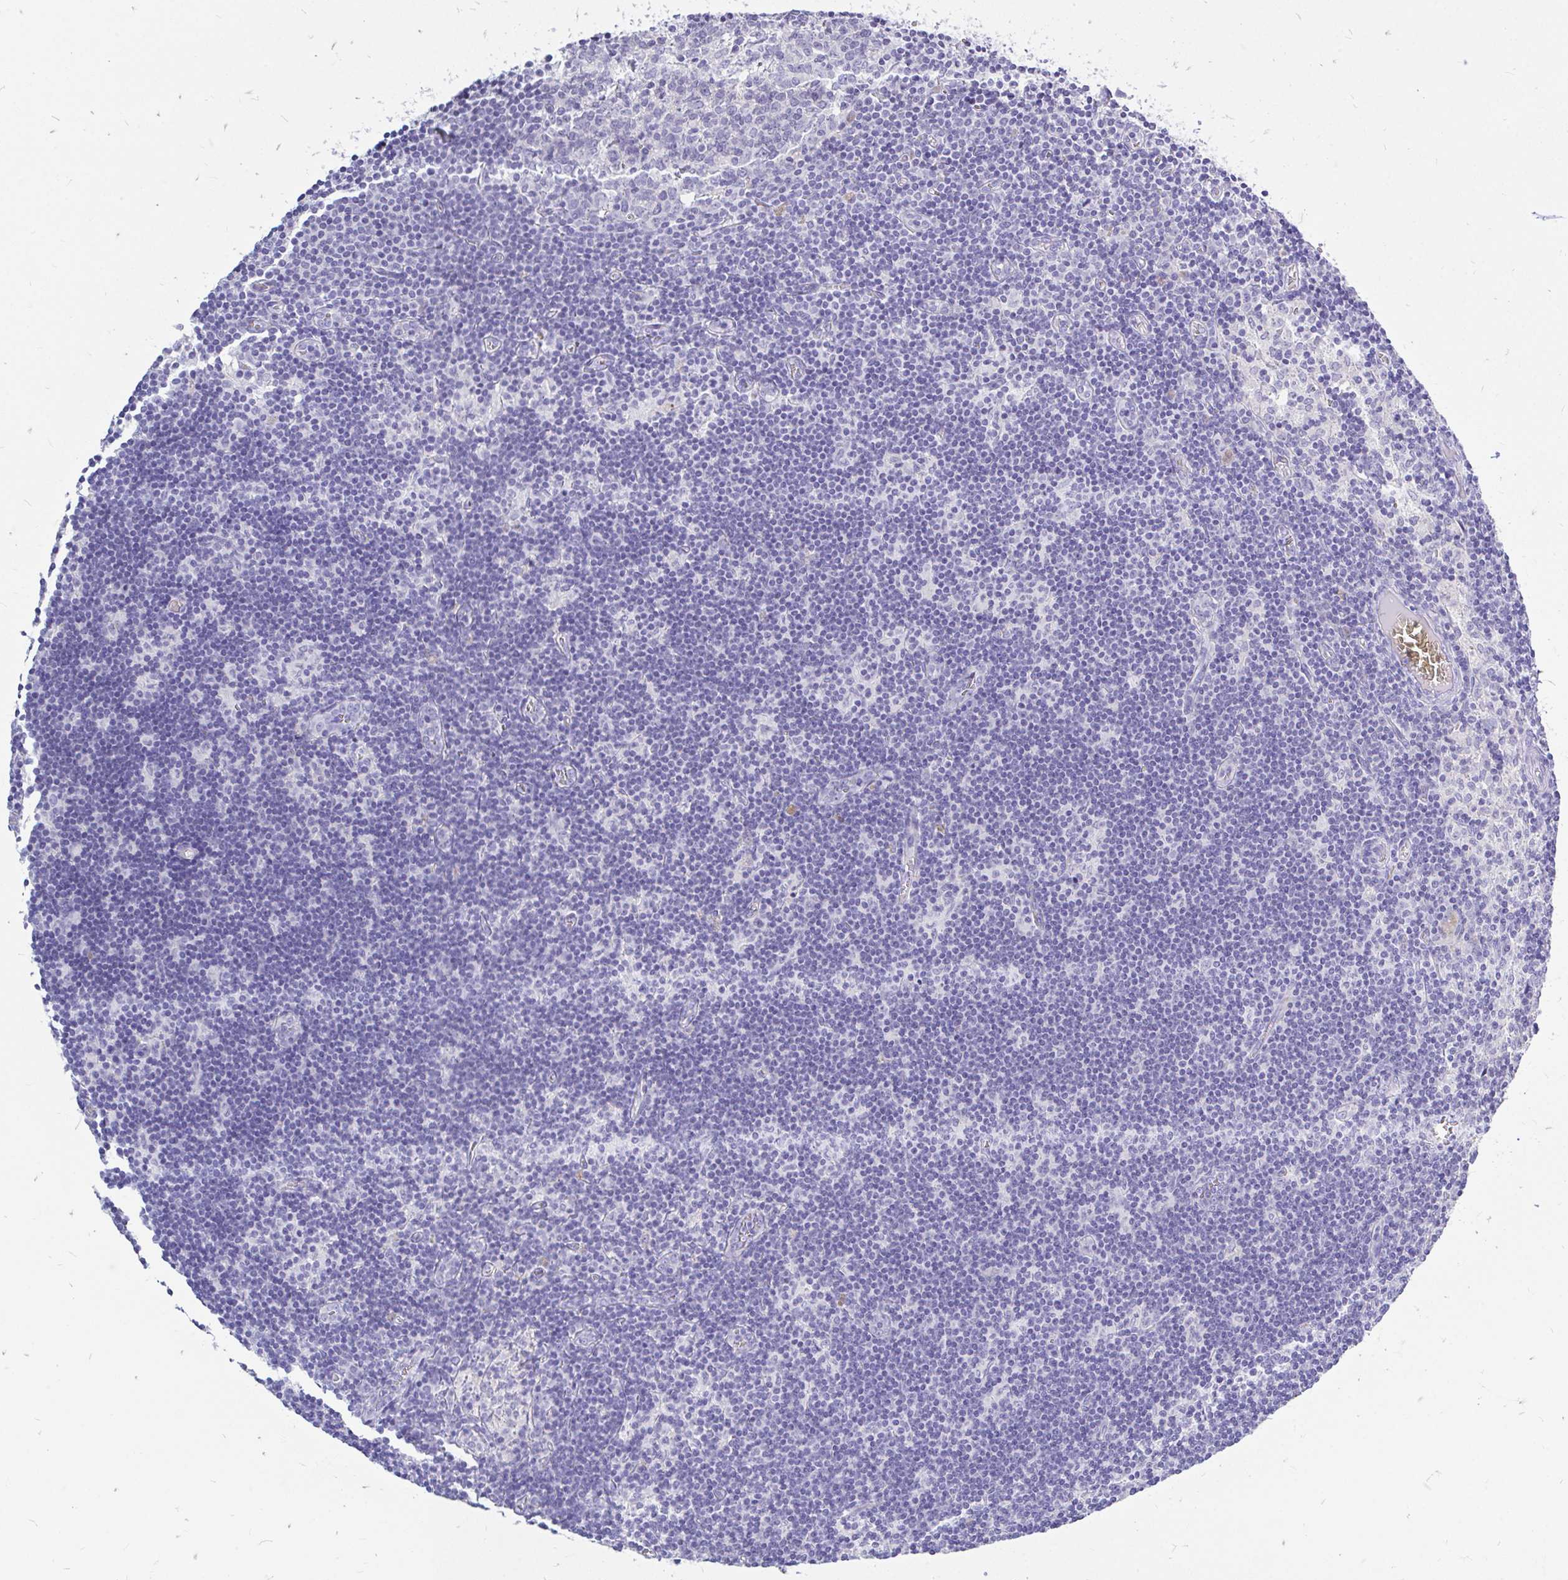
{"staining": {"intensity": "negative", "quantity": "none", "location": "none"}, "tissue": "lymph node", "cell_type": "Germinal center cells", "image_type": "normal", "snomed": [{"axis": "morphology", "description": "Normal tissue, NOS"}, {"axis": "topography", "description": "Lymph node"}], "caption": "Immunohistochemical staining of benign human lymph node reveals no significant staining in germinal center cells. (DAB (3,3'-diaminobenzidine) immunohistochemistry, high magnification).", "gene": "MAP1LC3A", "patient": {"sex": "female", "age": 31}}